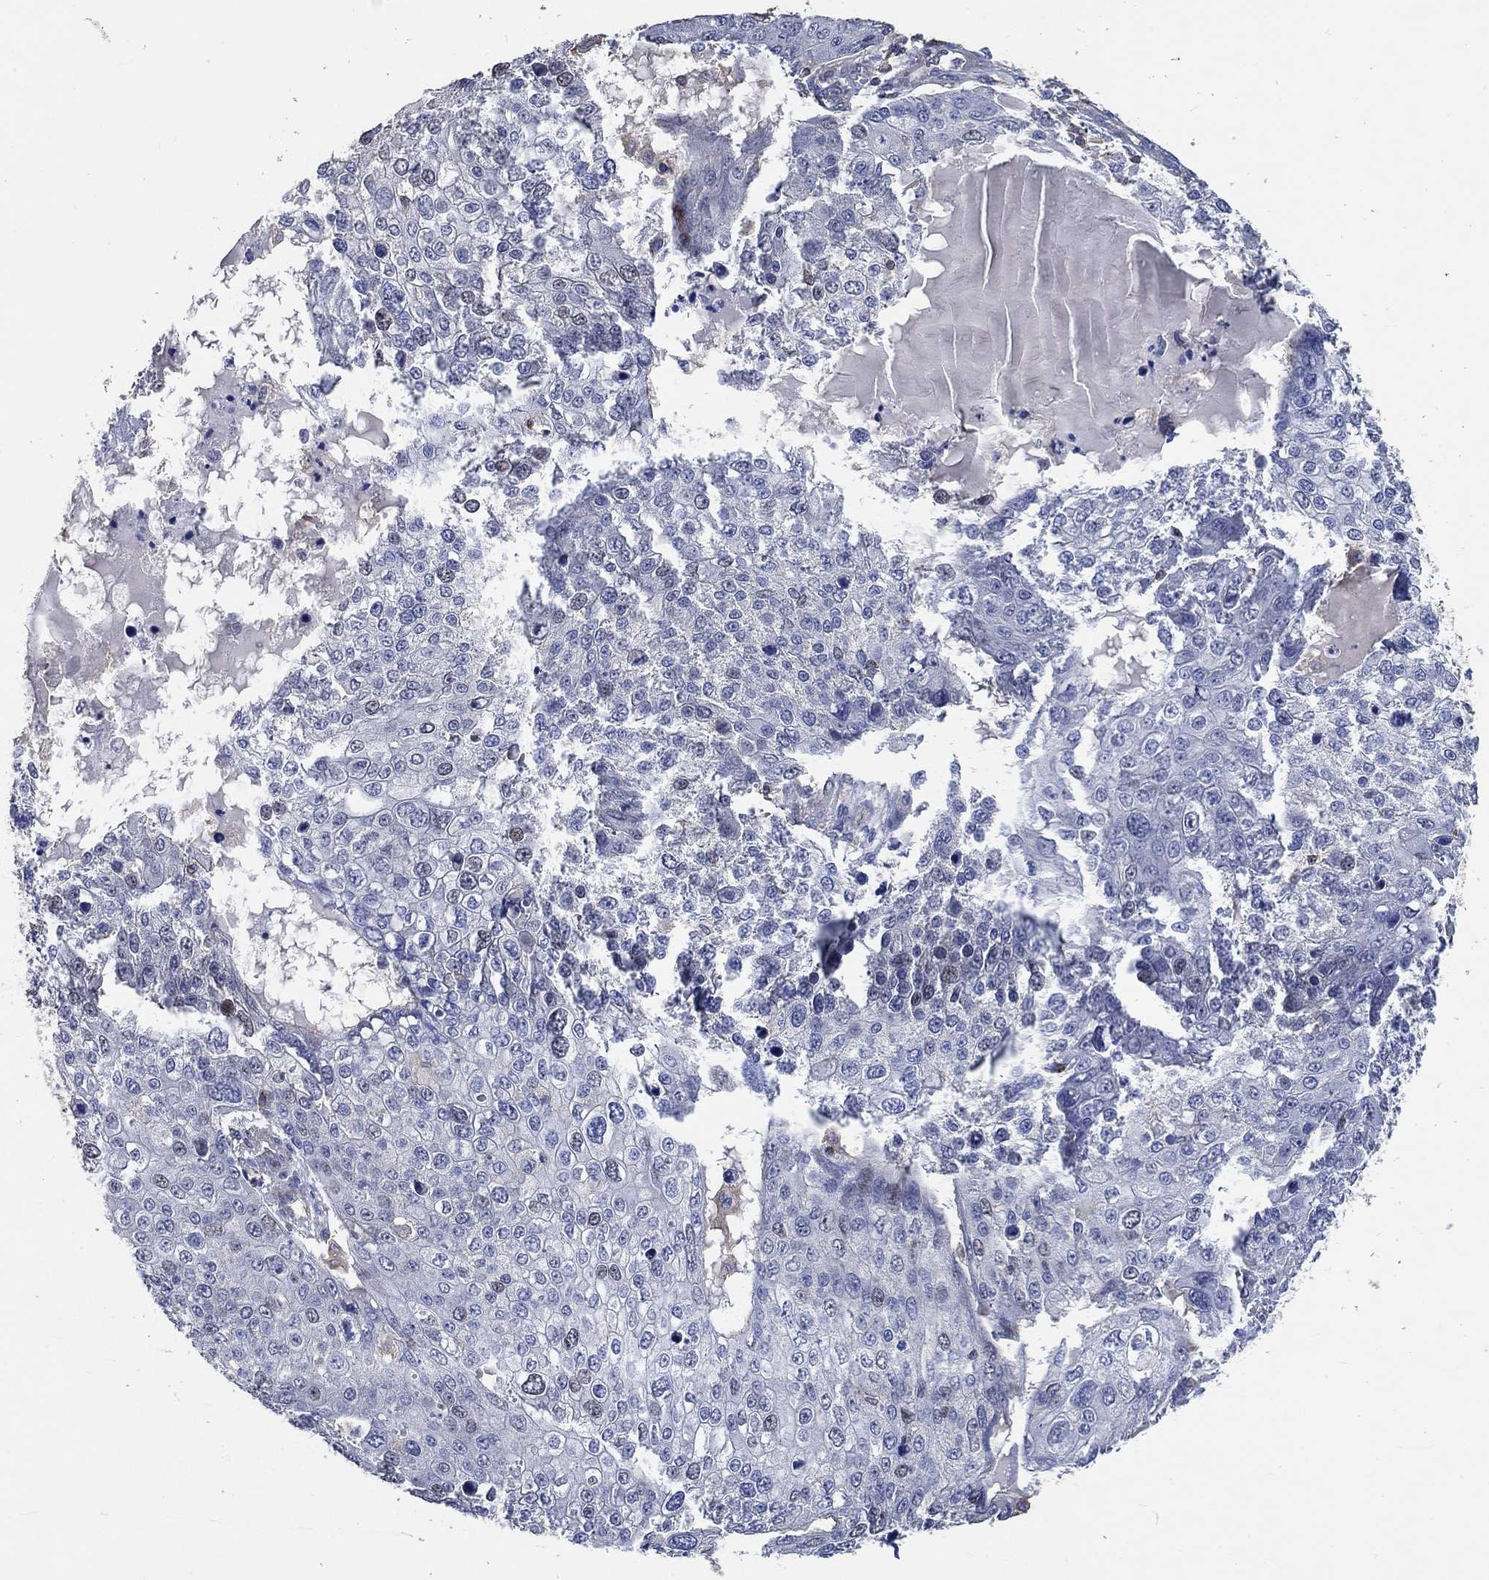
{"staining": {"intensity": "negative", "quantity": "none", "location": "none"}, "tissue": "skin cancer", "cell_type": "Tumor cells", "image_type": "cancer", "snomed": [{"axis": "morphology", "description": "Squamous cell carcinoma, NOS"}, {"axis": "topography", "description": "Skin"}], "caption": "DAB (3,3'-diaminobenzidine) immunohistochemical staining of human squamous cell carcinoma (skin) exhibits no significant positivity in tumor cells.", "gene": "TNFAIP8L3", "patient": {"sex": "male", "age": 71}}